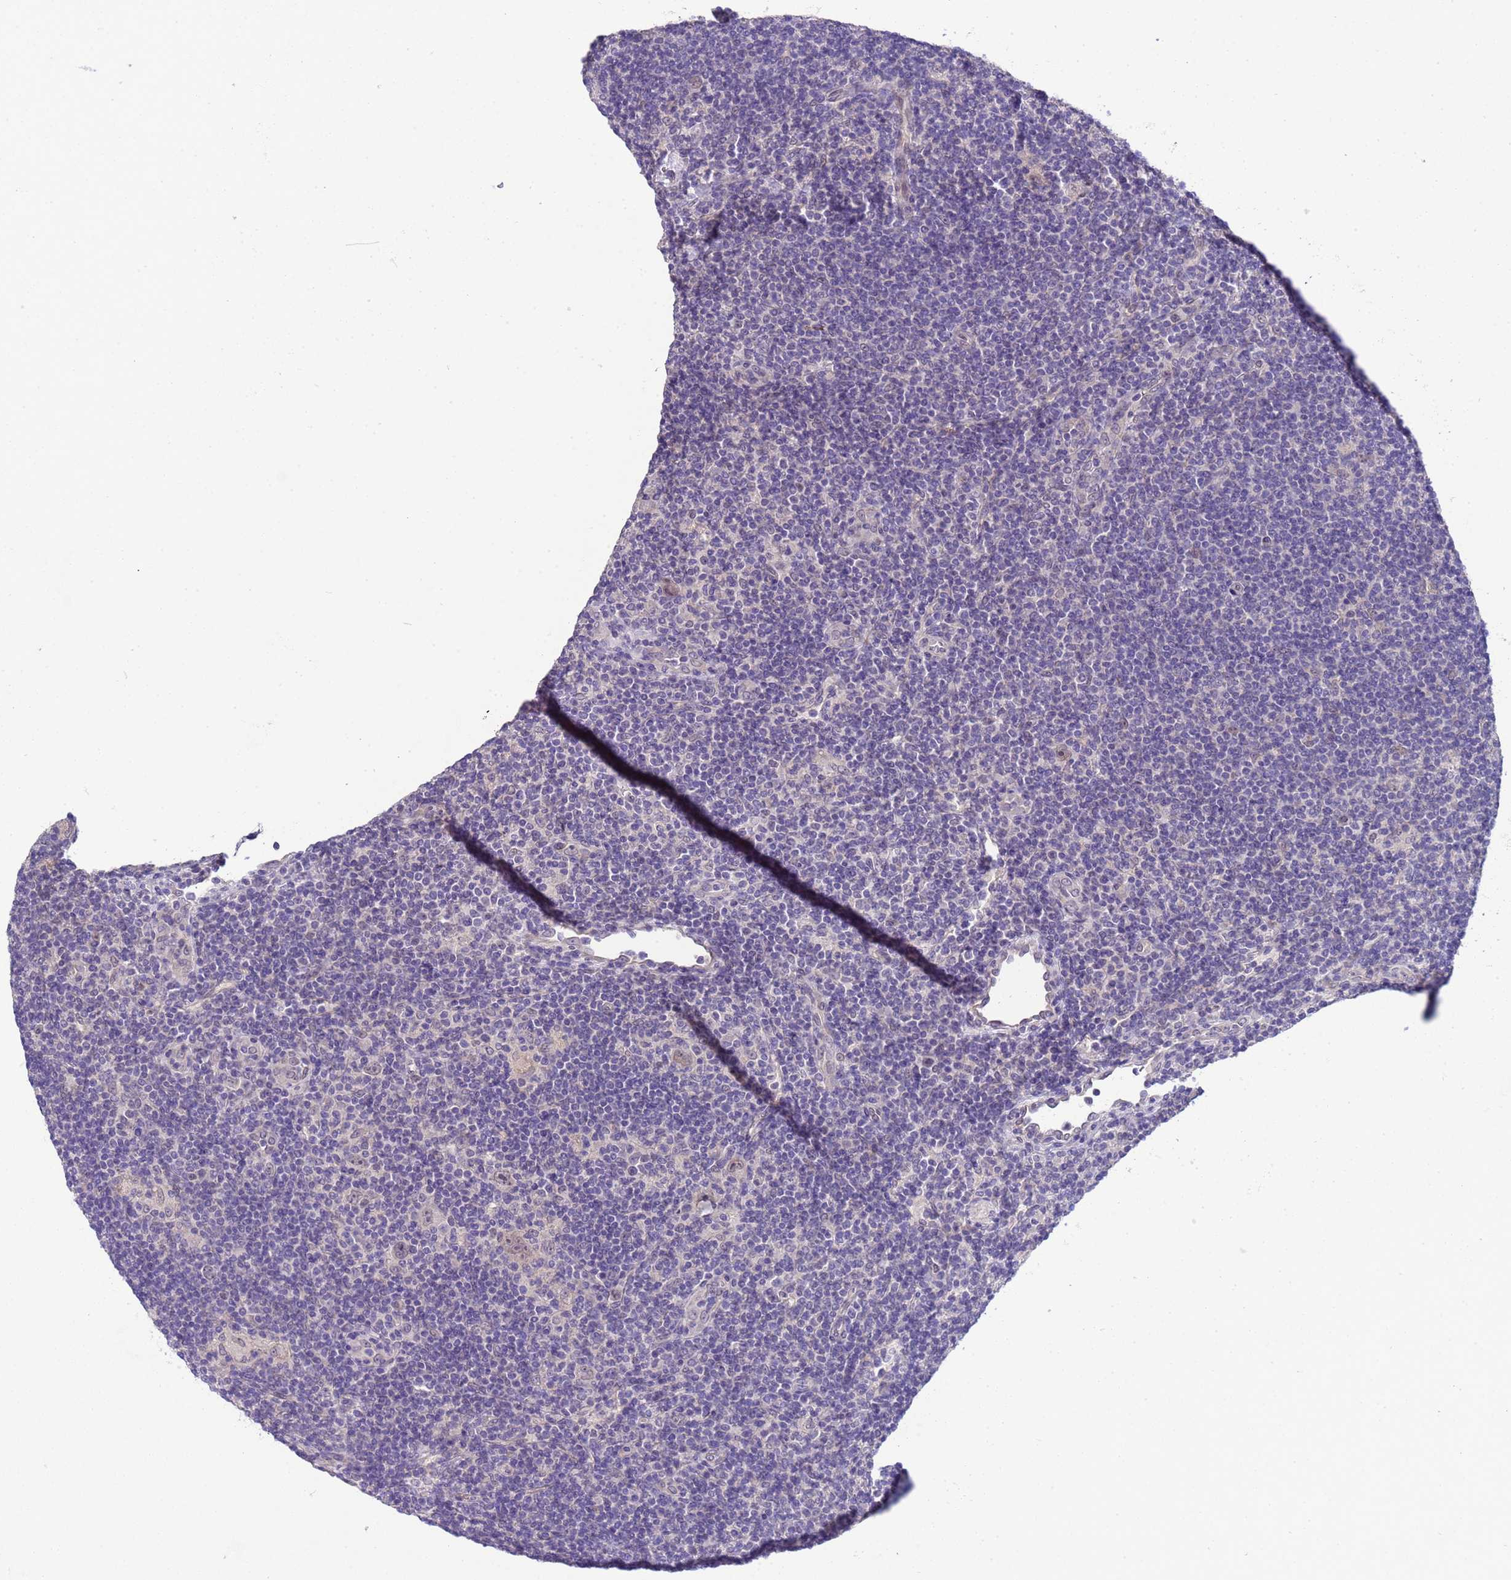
{"staining": {"intensity": "moderate", "quantity": "25%-75%", "location": "nuclear"}, "tissue": "lymphoma", "cell_type": "Tumor cells", "image_type": "cancer", "snomed": [{"axis": "morphology", "description": "Hodgkin's disease, NOS"}, {"axis": "topography", "description": "Lymph node"}], "caption": "The immunohistochemical stain shows moderate nuclear staining in tumor cells of lymphoma tissue. (brown staining indicates protein expression, while blue staining denotes nuclei).", "gene": "TRMT10A", "patient": {"sex": "female", "age": 57}}